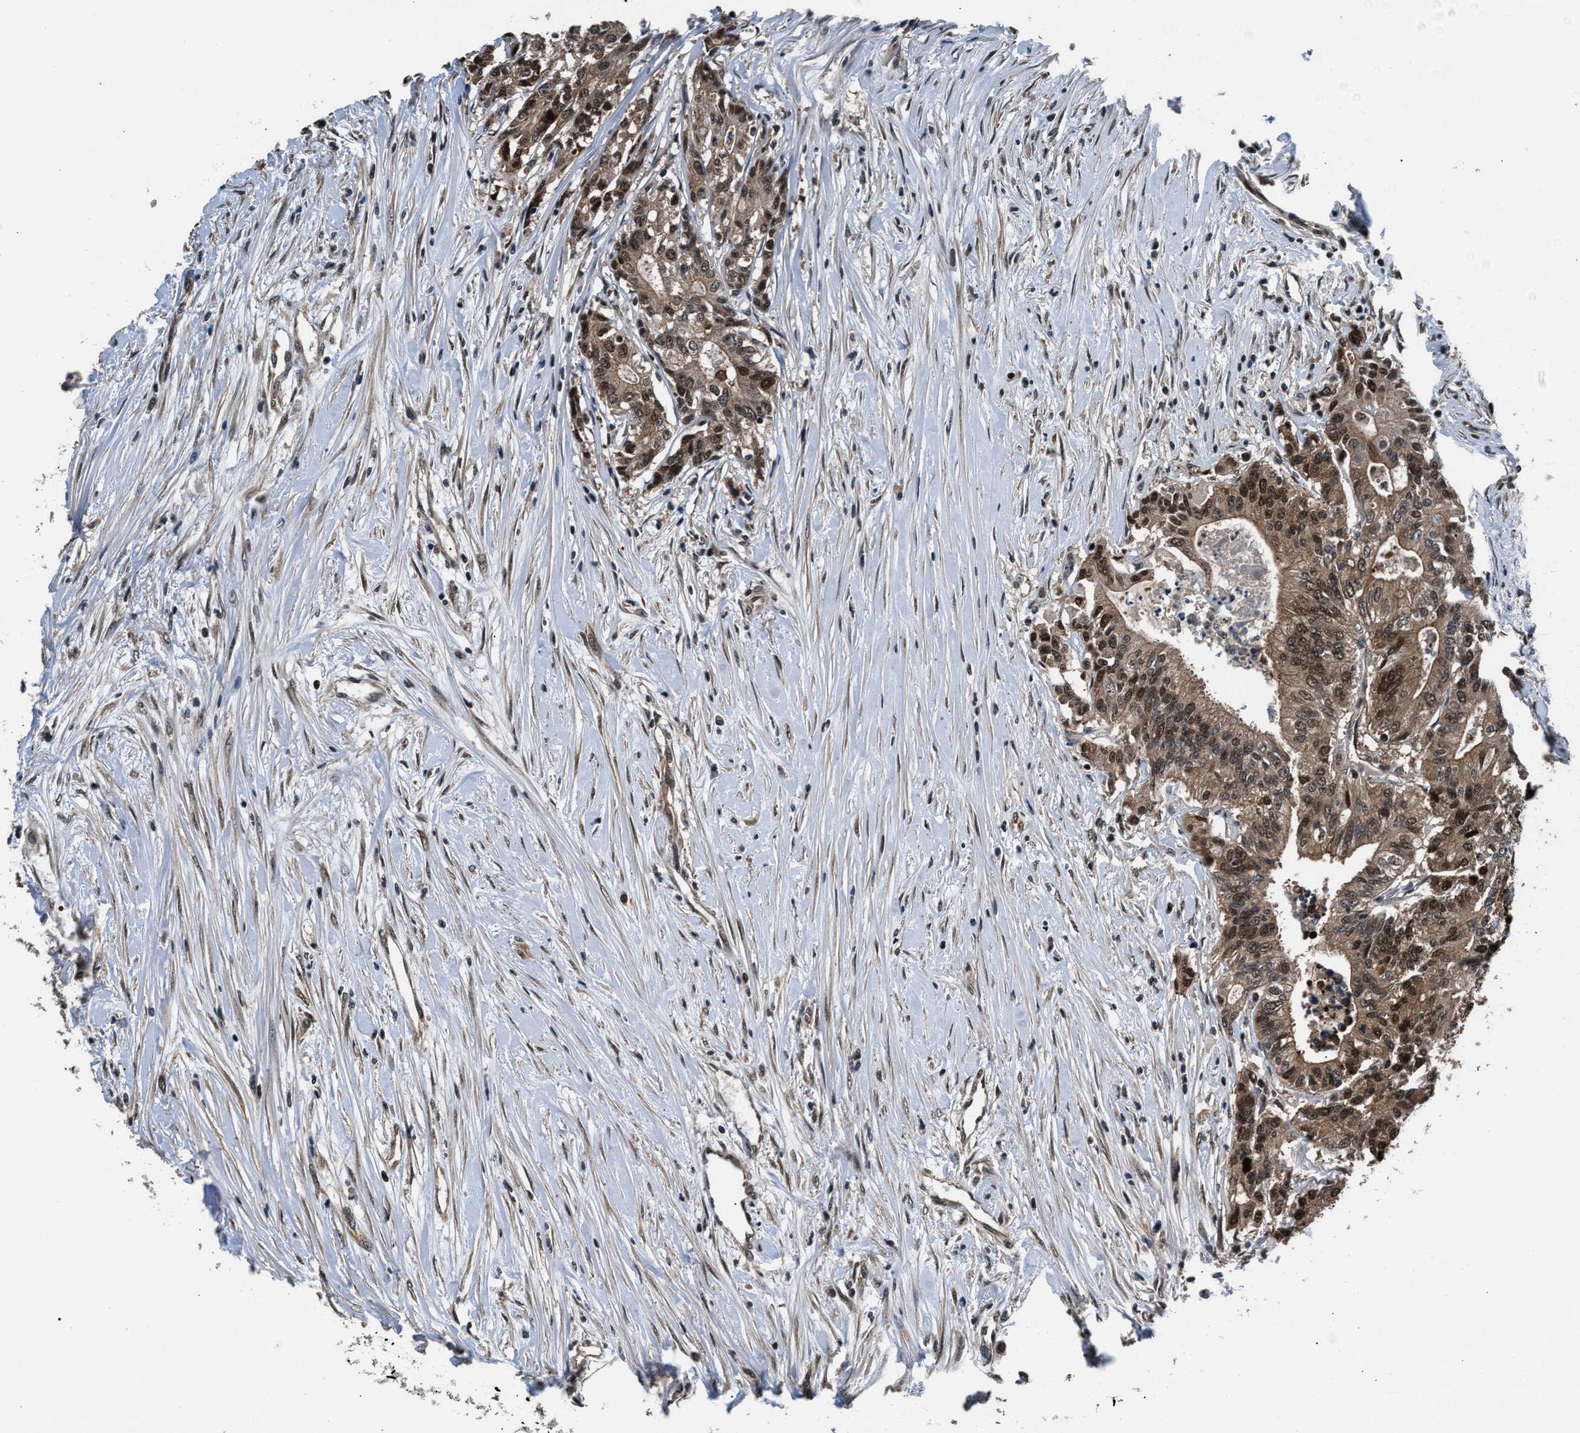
{"staining": {"intensity": "moderate", "quantity": ">75%", "location": "cytoplasmic/membranous,nuclear"}, "tissue": "colorectal cancer", "cell_type": "Tumor cells", "image_type": "cancer", "snomed": [{"axis": "morphology", "description": "Adenocarcinoma, NOS"}, {"axis": "topography", "description": "Colon"}], "caption": "Human adenocarcinoma (colorectal) stained with a protein marker exhibits moderate staining in tumor cells.", "gene": "RBM33", "patient": {"sex": "female", "age": 77}}